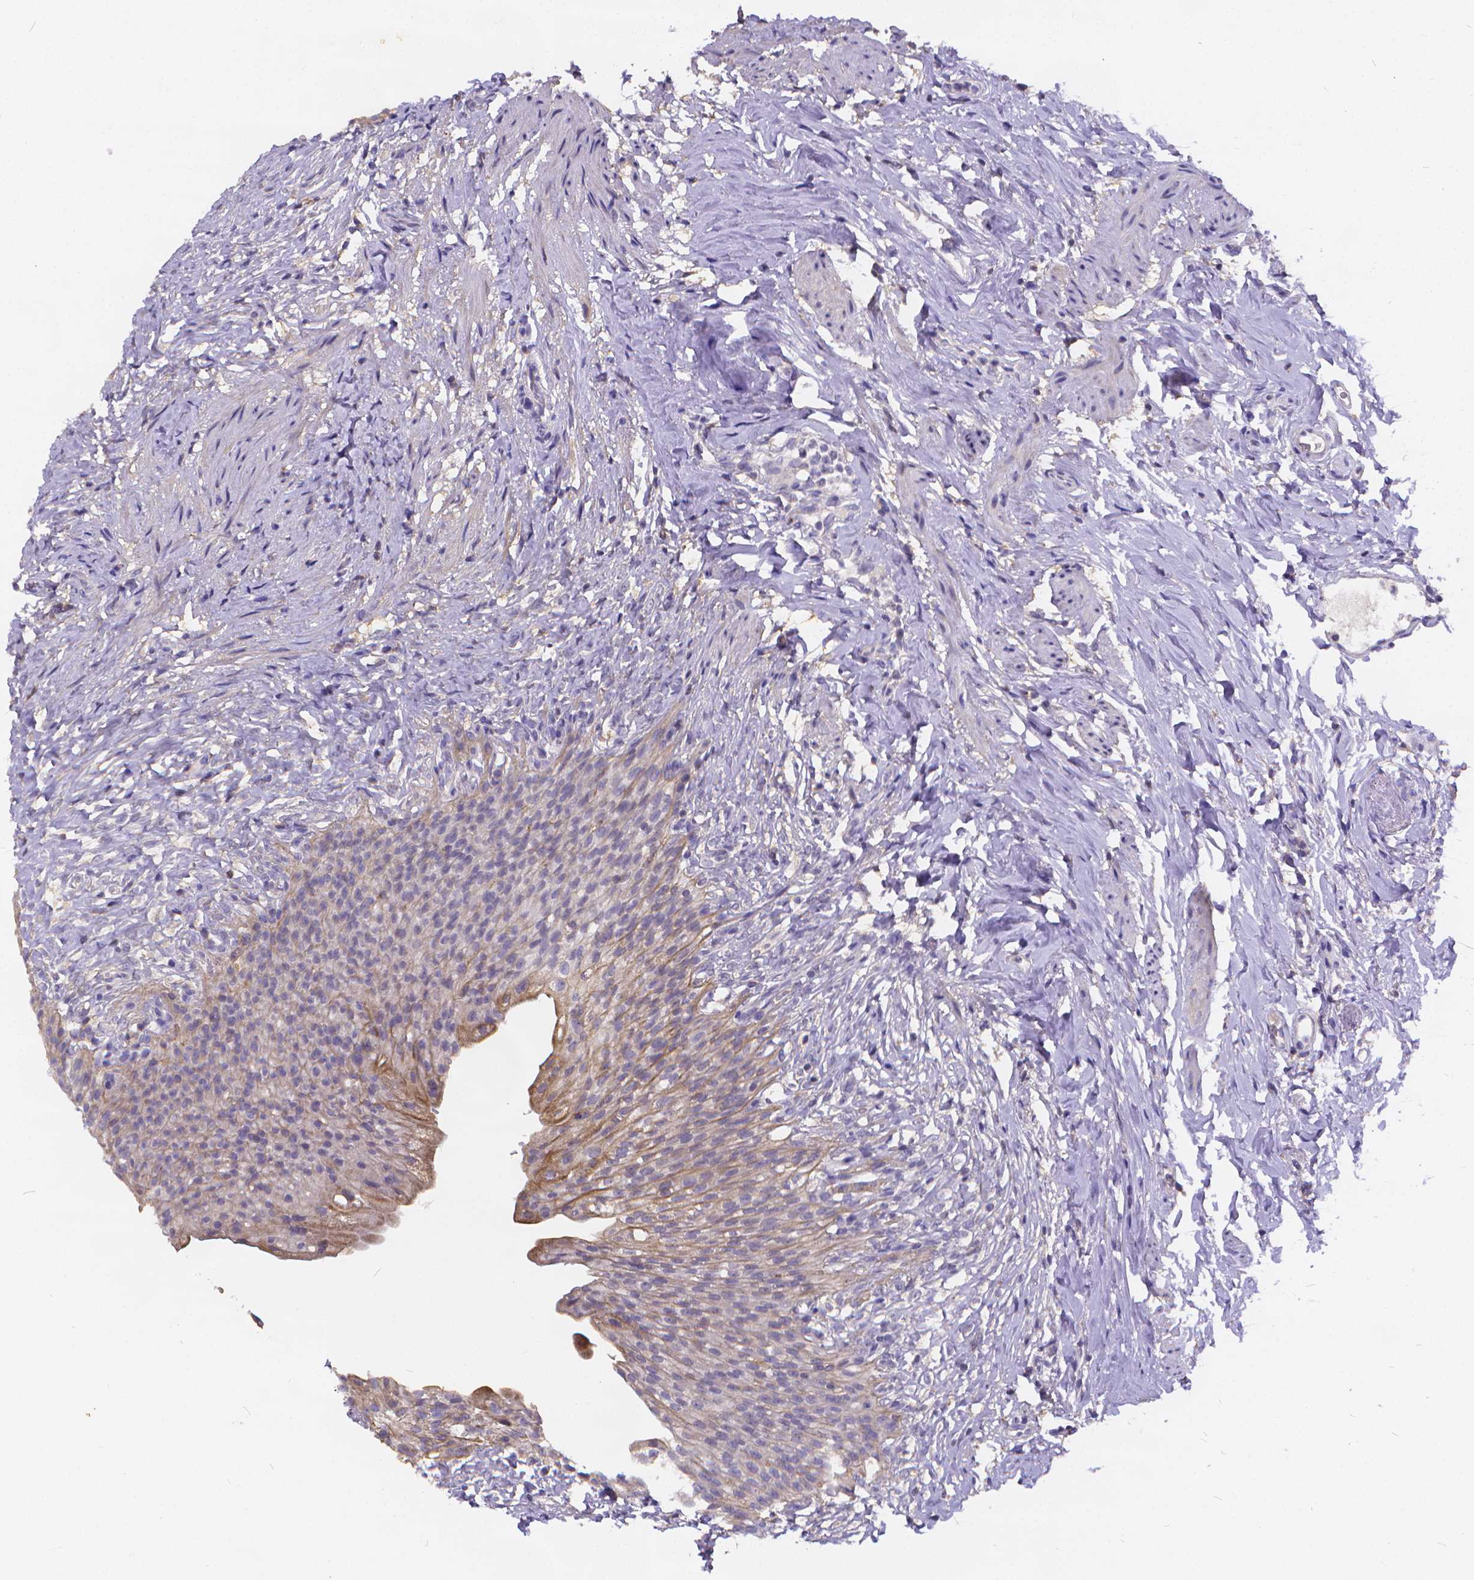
{"staining": {"intensity": "moderate", "quantity": "<25%", "location": "cytoplasmic/membranous"}, "tissue": "urinary bladder", "cell_type": "Urothelial cells", "image_type": "normal", "snomed": [{"axis": "morphology", "description": "Normal tissue, NOS"}, {"axis": "topography", "description": "Urinary bladder"}, {"axis": "topography", "description": "Prostate"}], "caption": "Immunohistochemistry (IHC) of unremarkable urinary bladder demonstrates low levels of moderate cytoplasmic/membranous positivity in about <25% of urothelial cells.", "gene": "GLRB", "patient": {"sex": "male", "age": 76}}